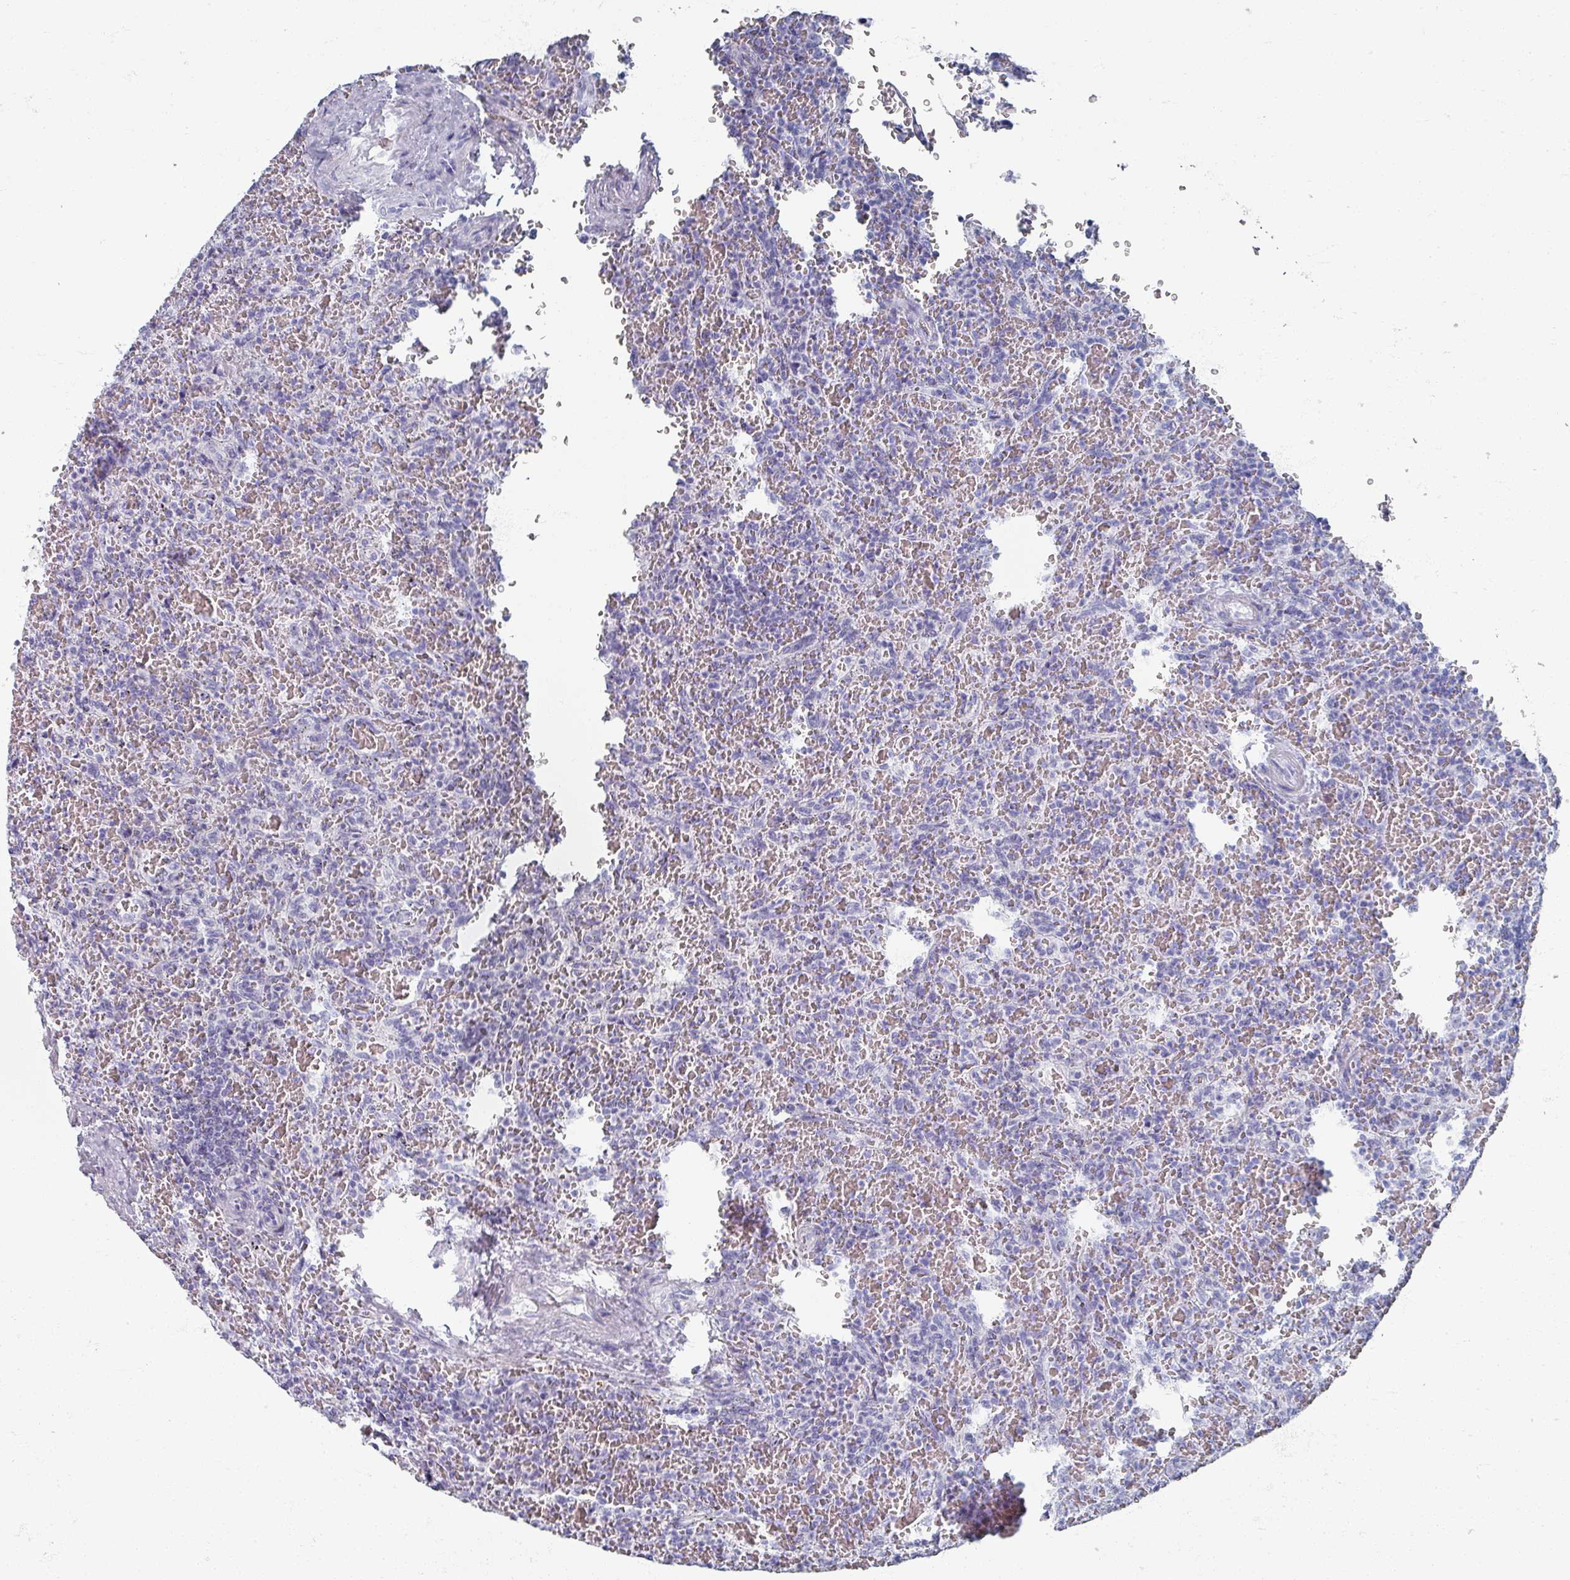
{"staining": {"intensity": "negative", "quantity": "none", "location": "none"}, "tissue": "lymphoma", "cell_type": "Tumor cells", "image_type": "cancer", "snomed": [{"axis": "morphology", "description": "Malignant lymphoma, non-Hodgkin's type, Low grade"}, {"axis": "topography", "description": "Spleen"}], "caption": "A photomicrograph of low-grade malignant lymphoma, non-Hodgkin's type stained for a protein demonstrates no brown staining in tumor cells.", "gene": "OMG", "patient": {"sex": "female", "age": 64}}